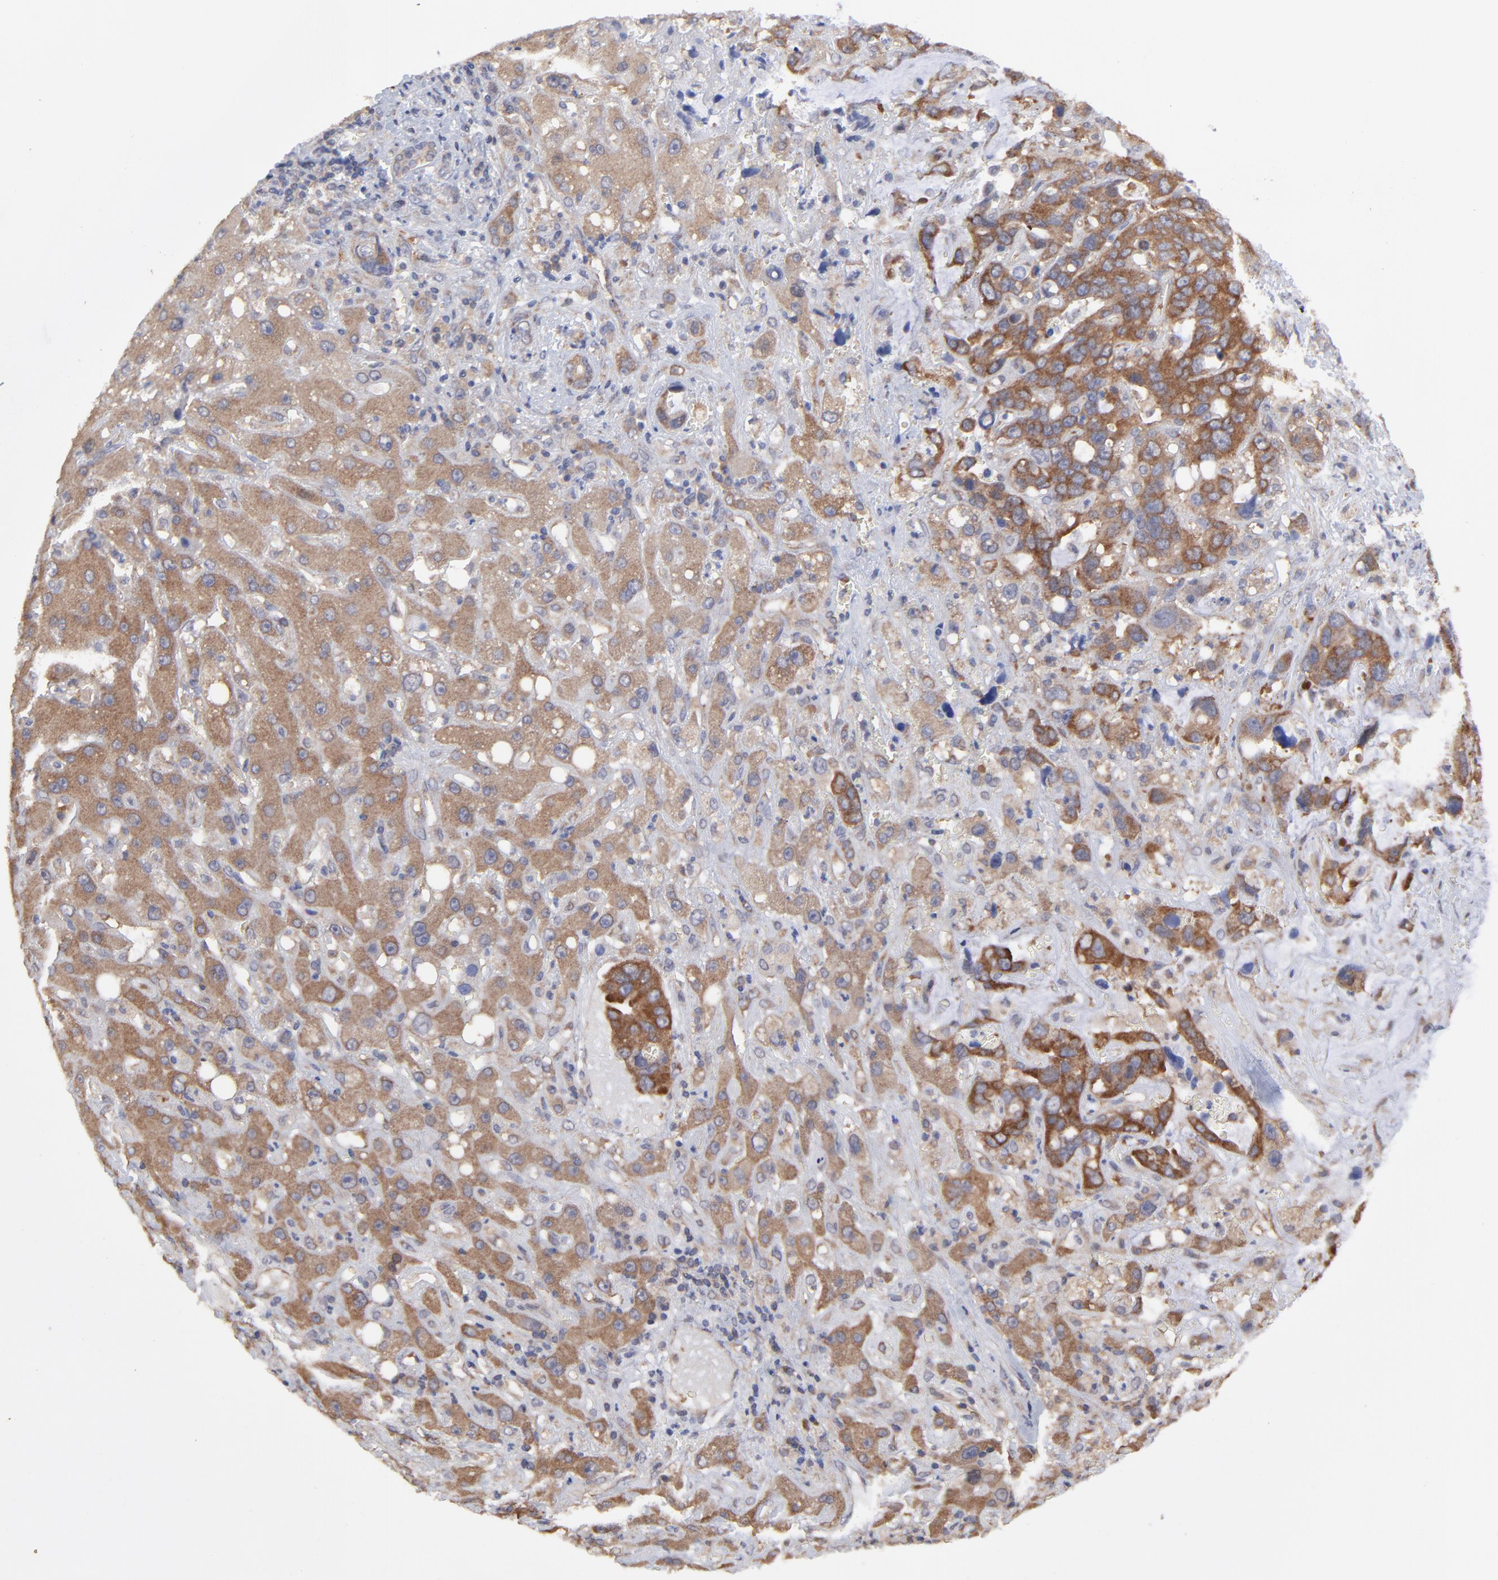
{"staining": {"intensity": "strong", "quantity": "<25%", "location": "cytoplasmic/membranous"}, "tissue": "liver cancer", "cell_type": "Tumor cells", "image_type": "cancer", "snomed": [{"axis": "morphology", "description": "Cholangiocarcinoma"}, {"axis": "topography", "description": "Liver"}], "caption": "Immunohistochemistry photomicrograph of neoplastic tissue: liver cancer (cholangiocarcinoma) stained using IHC shows medium levels of strong protein expression localized specifically in the cytoplasmic/membranous of tumor cells, appearing as a cytoplasmic/membranous brown color.", "gene": "GART", "patient": {"sex": "female", "age": 65}}